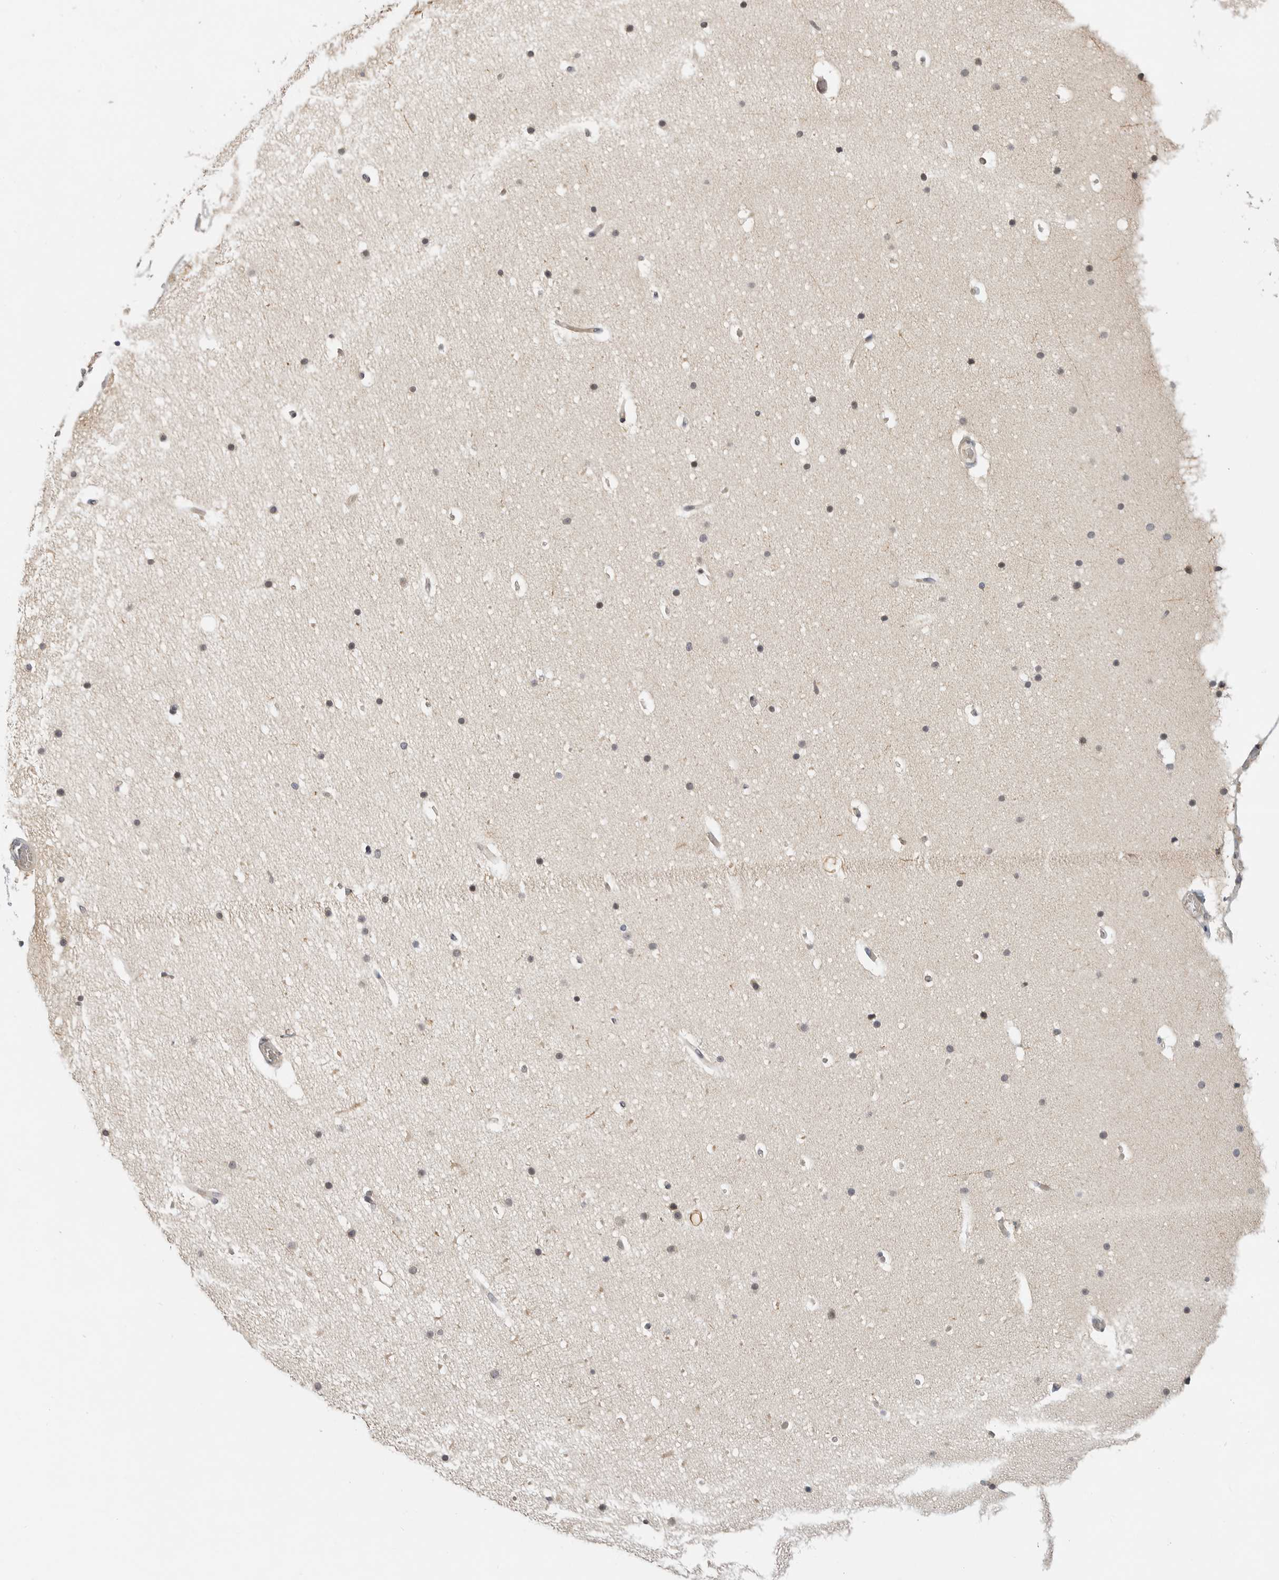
{"staining": {"intensity": "weak", "quantity": "25%-75%", "location": "cytoplasmic/membranous"}, "tissue": "cerebellum", "cell_type": "Cells in granular layer", "image_type": "normal", "snomed": [{"axis": "morphology", "description": "Normal tissue, NOS"}, {"axis": "topography", "description": "Cerebellum"}], "caption": "Benign cerebellum was stained to show a protein in brown. There is low levels of weak cytoplasmic/membranous staining in approximately 25%-75% of cells in granular layer. The staining is performed using DAB (3,3'-diaminobenzidine) brown chromogen to label protein expression. The nuclei are counter-stained blue using hematoxylin.", "gene": "CSNK1G3", "patient": {"sex": "male", "age": 57}}